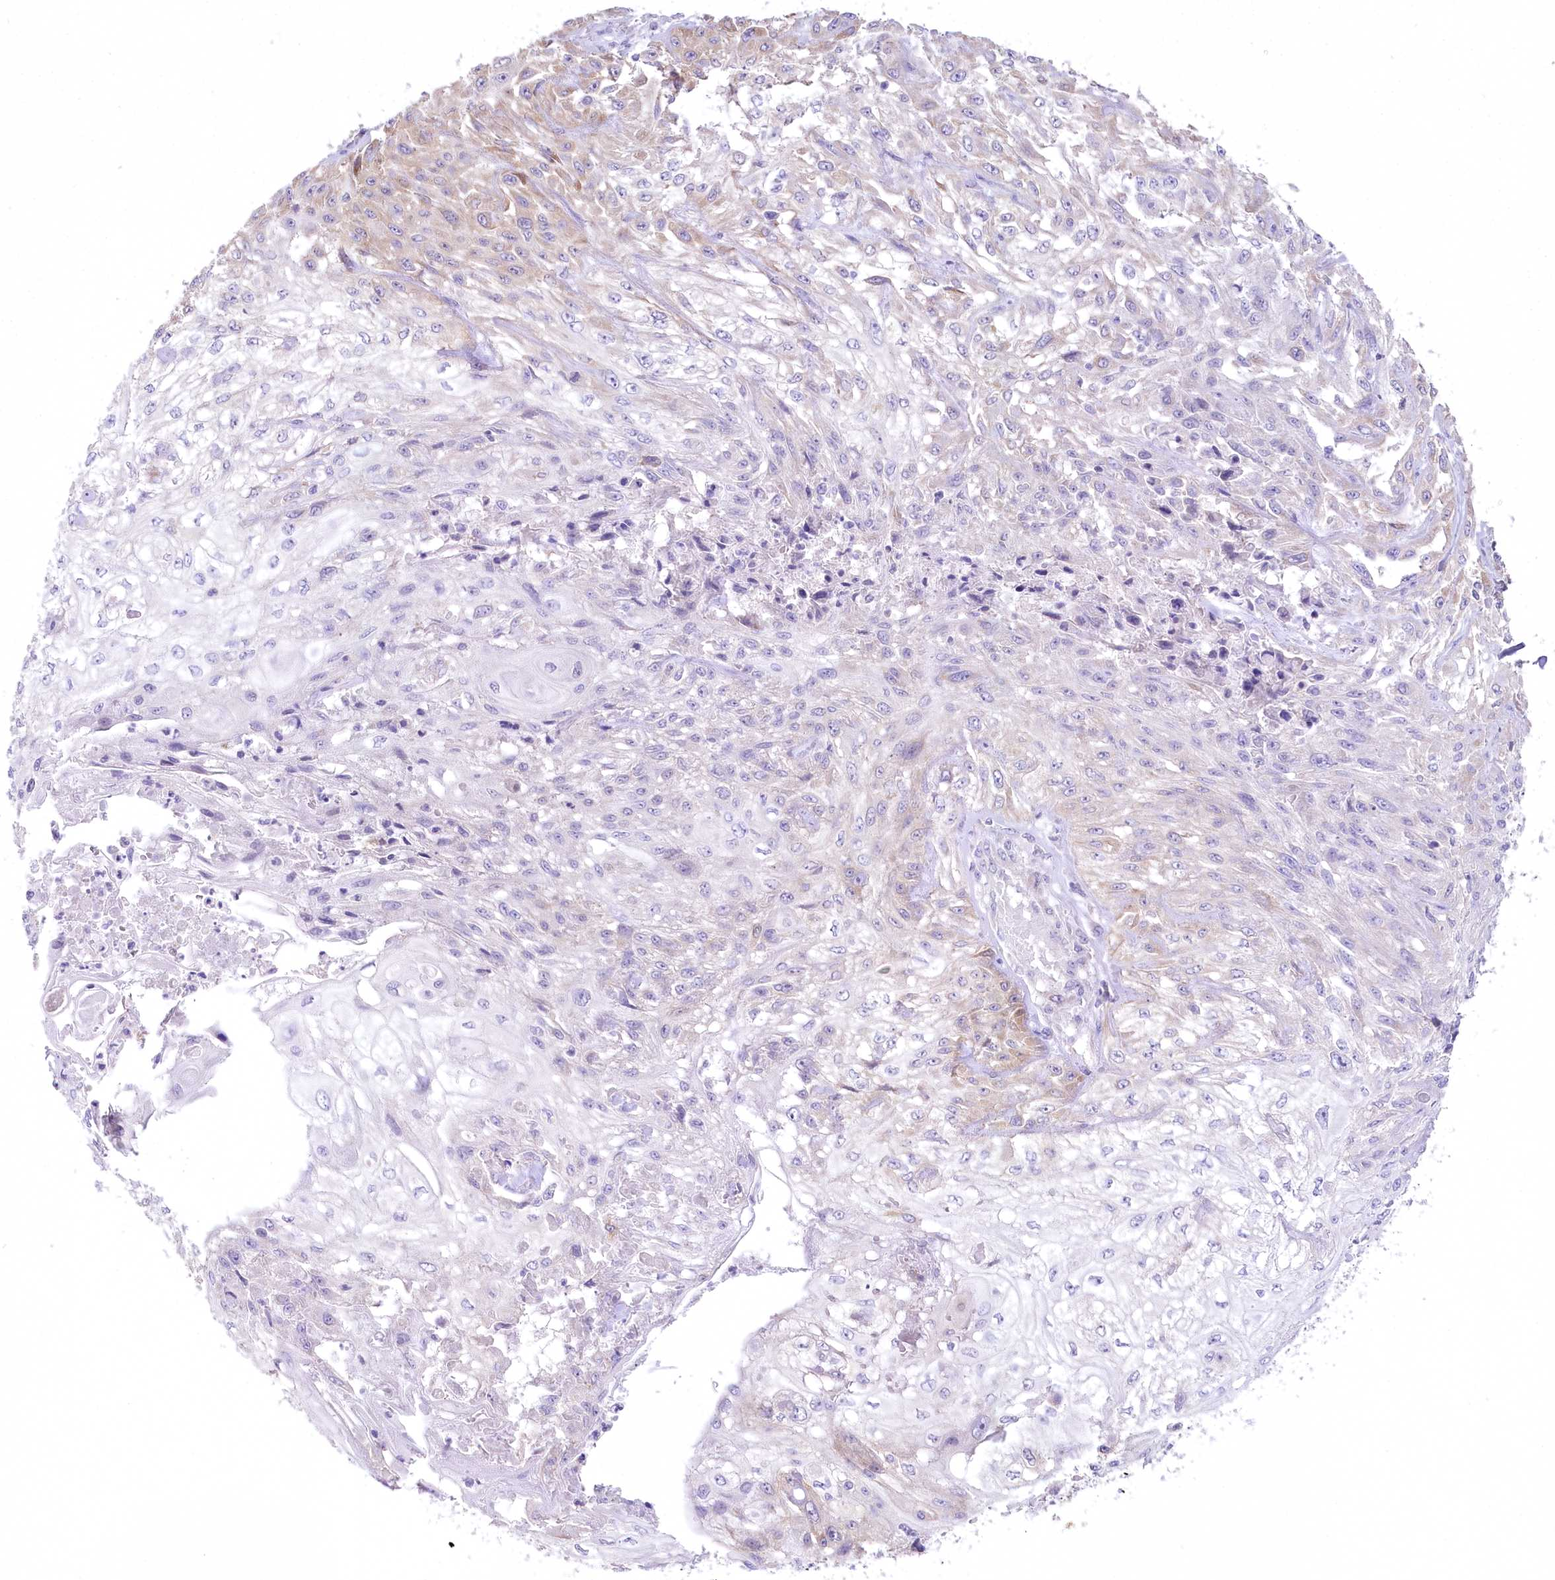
{"staining": {"intensity": "weak", "quantity": "25%-75%", "location": "cytoplasmic/membranous"}, "tissue": "skin cancer", "cell_type": "Tumor cells", "image_type": "cancer", "snomed": [{"axis": "morphology", "description": "Squamous cell carcinoma, NOS"}, {"axis": "morphology", "description": "Squamous cell carcinoma, metastatic, NOS"}, {"axis": "topography", "description": "Skin"}, {"axis": "topography", "description": "Lymph node"}], "caption": "The photomicrograph displays staining of skin metastatic squamous cell carcinoma, revealing weak cytoplasmic/membranous protein positivity (brown color) within tumor cells.", "gene": "MYOZ1", "patient": {"sex": "male", "age": 75}}